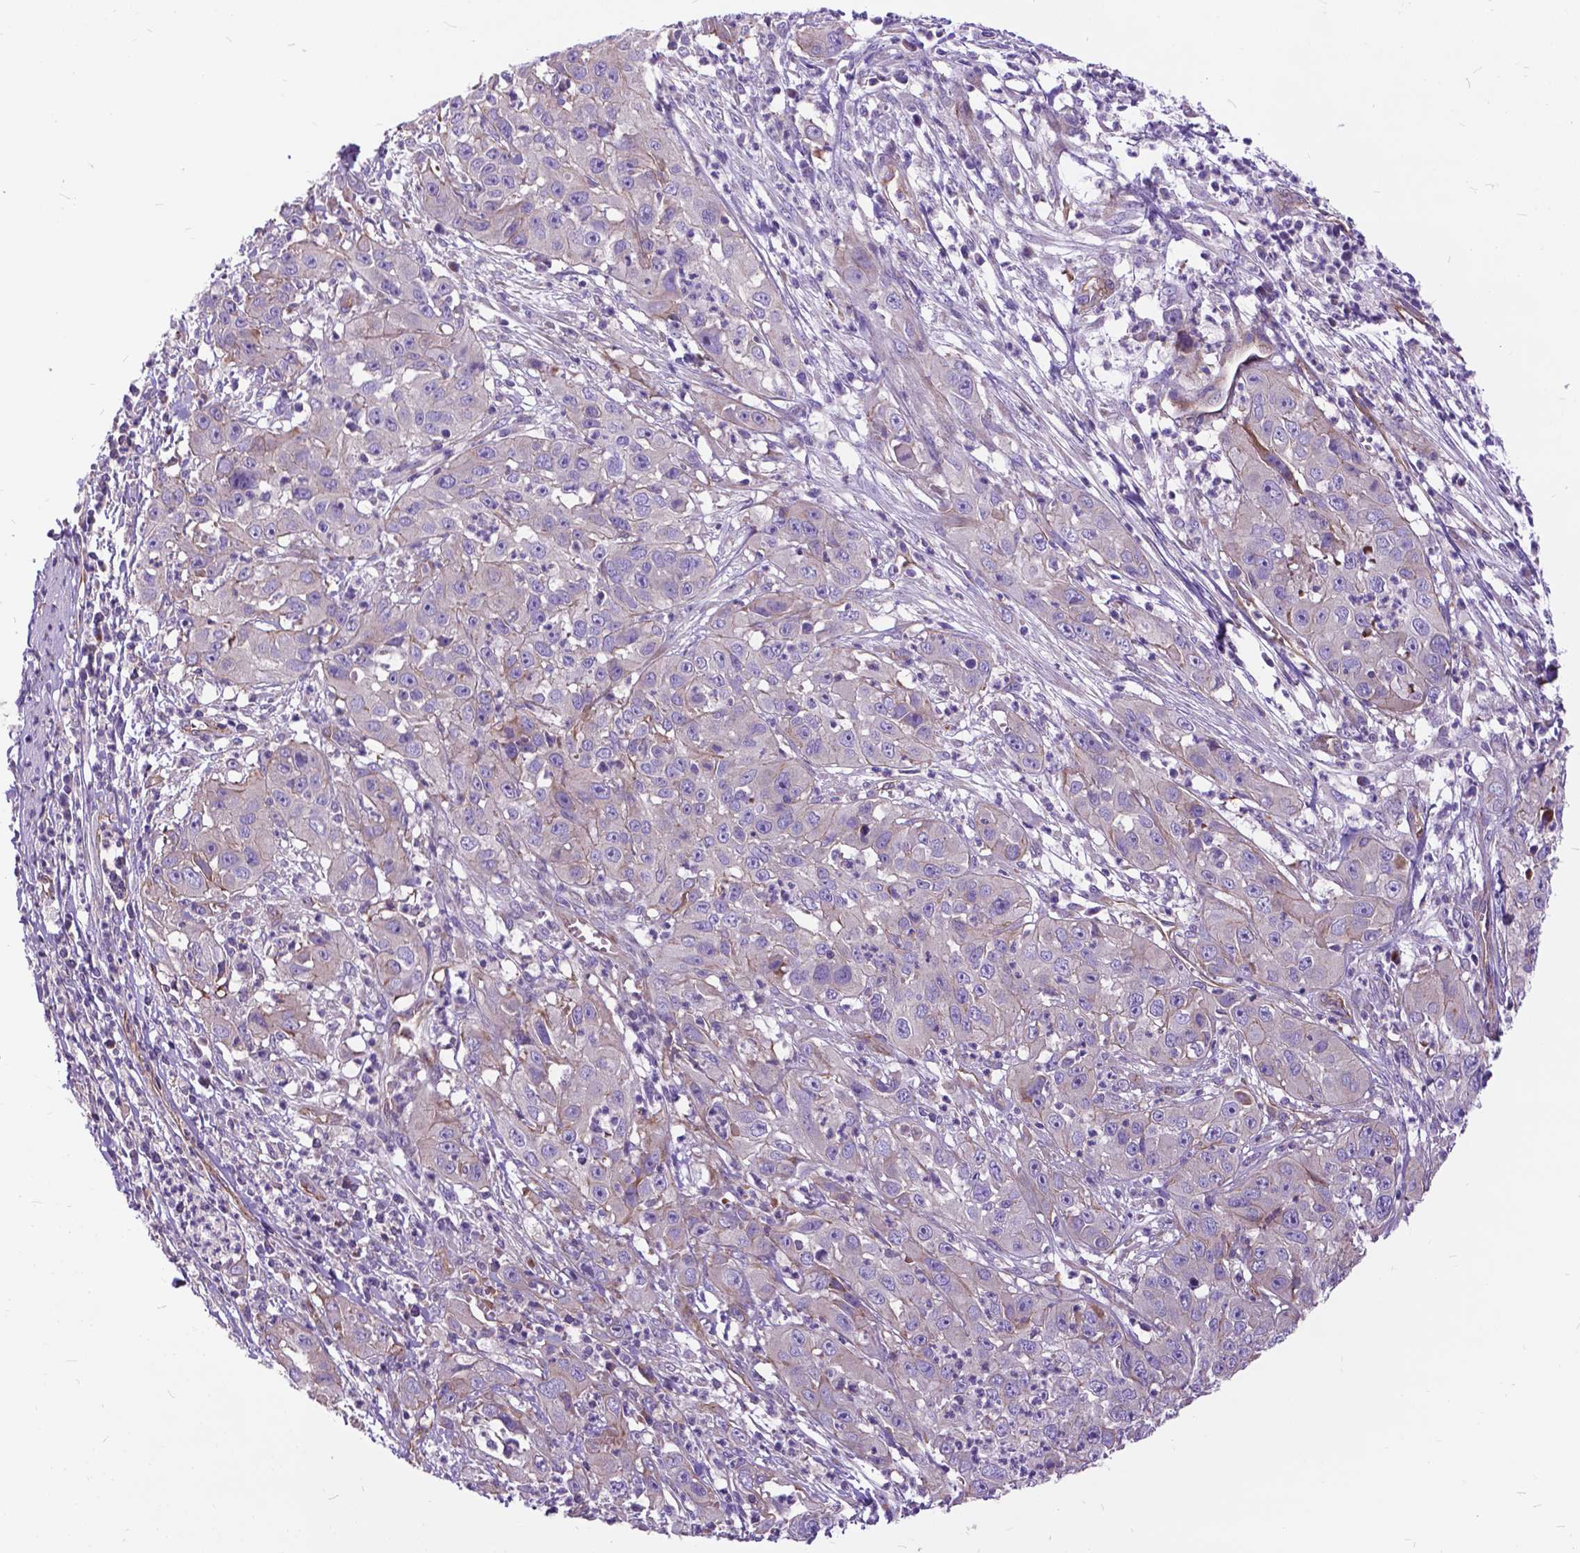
{"staining": {"intensity": "weak", "quantity": "<25%", "location": "cytoplasmic/membranous"}, "tissue": "cervical cancer", "cell_type": "Tumor cells", "image_type": "cancer", "snomed": [{"axis": "morphology", "description": "Squamous cell carcinoma, NOS"}, {"axis": "topography", "description": "Cervix"}], "caption": "This is an immunohistochemistry histopathology image of human cervical squamous cell carcinoma. There is no expression in tumor cells.", "gene": "FLT4", "patient": {"sex": "female", "age": 32}}